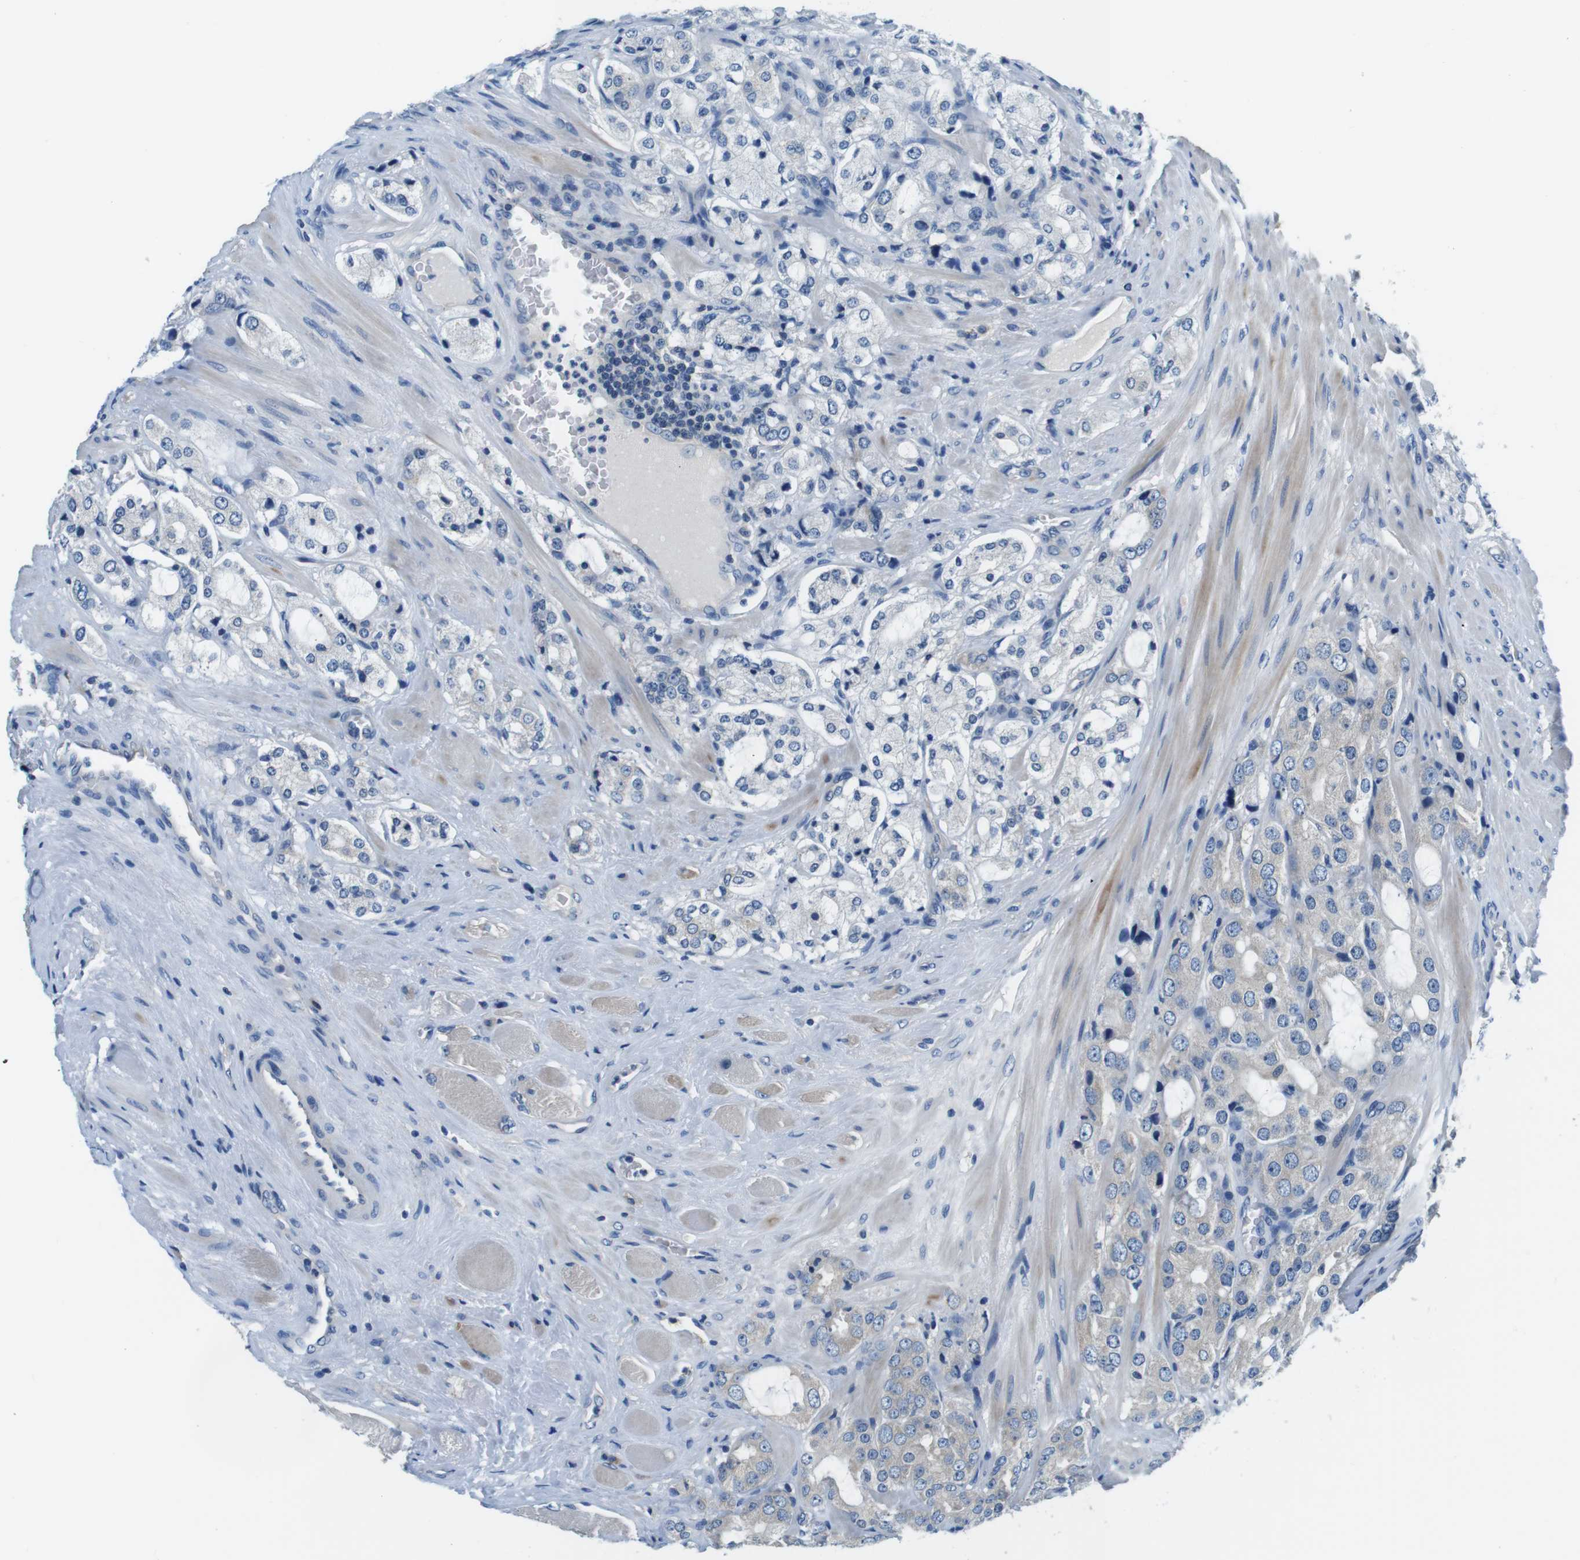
{"staining": {"intensity": "negative", "quantity": "none", "location": "none"}, "tissue": "prostate cancer", "cell_type": "Tumor cells", "image_type": "cancer", "snomed": [{"axis": "morphology", "description": "Adenocarcinoma, High grade"}, {"axis": "topography", "description": "Prostate"}], "caption": "A micrograph of human prostate cancer (high-grade adenocarcinoma) is negative for staining in tumor cells.", "gene": "DENND4C", "patient": {"sex": "male", "age": 65}}